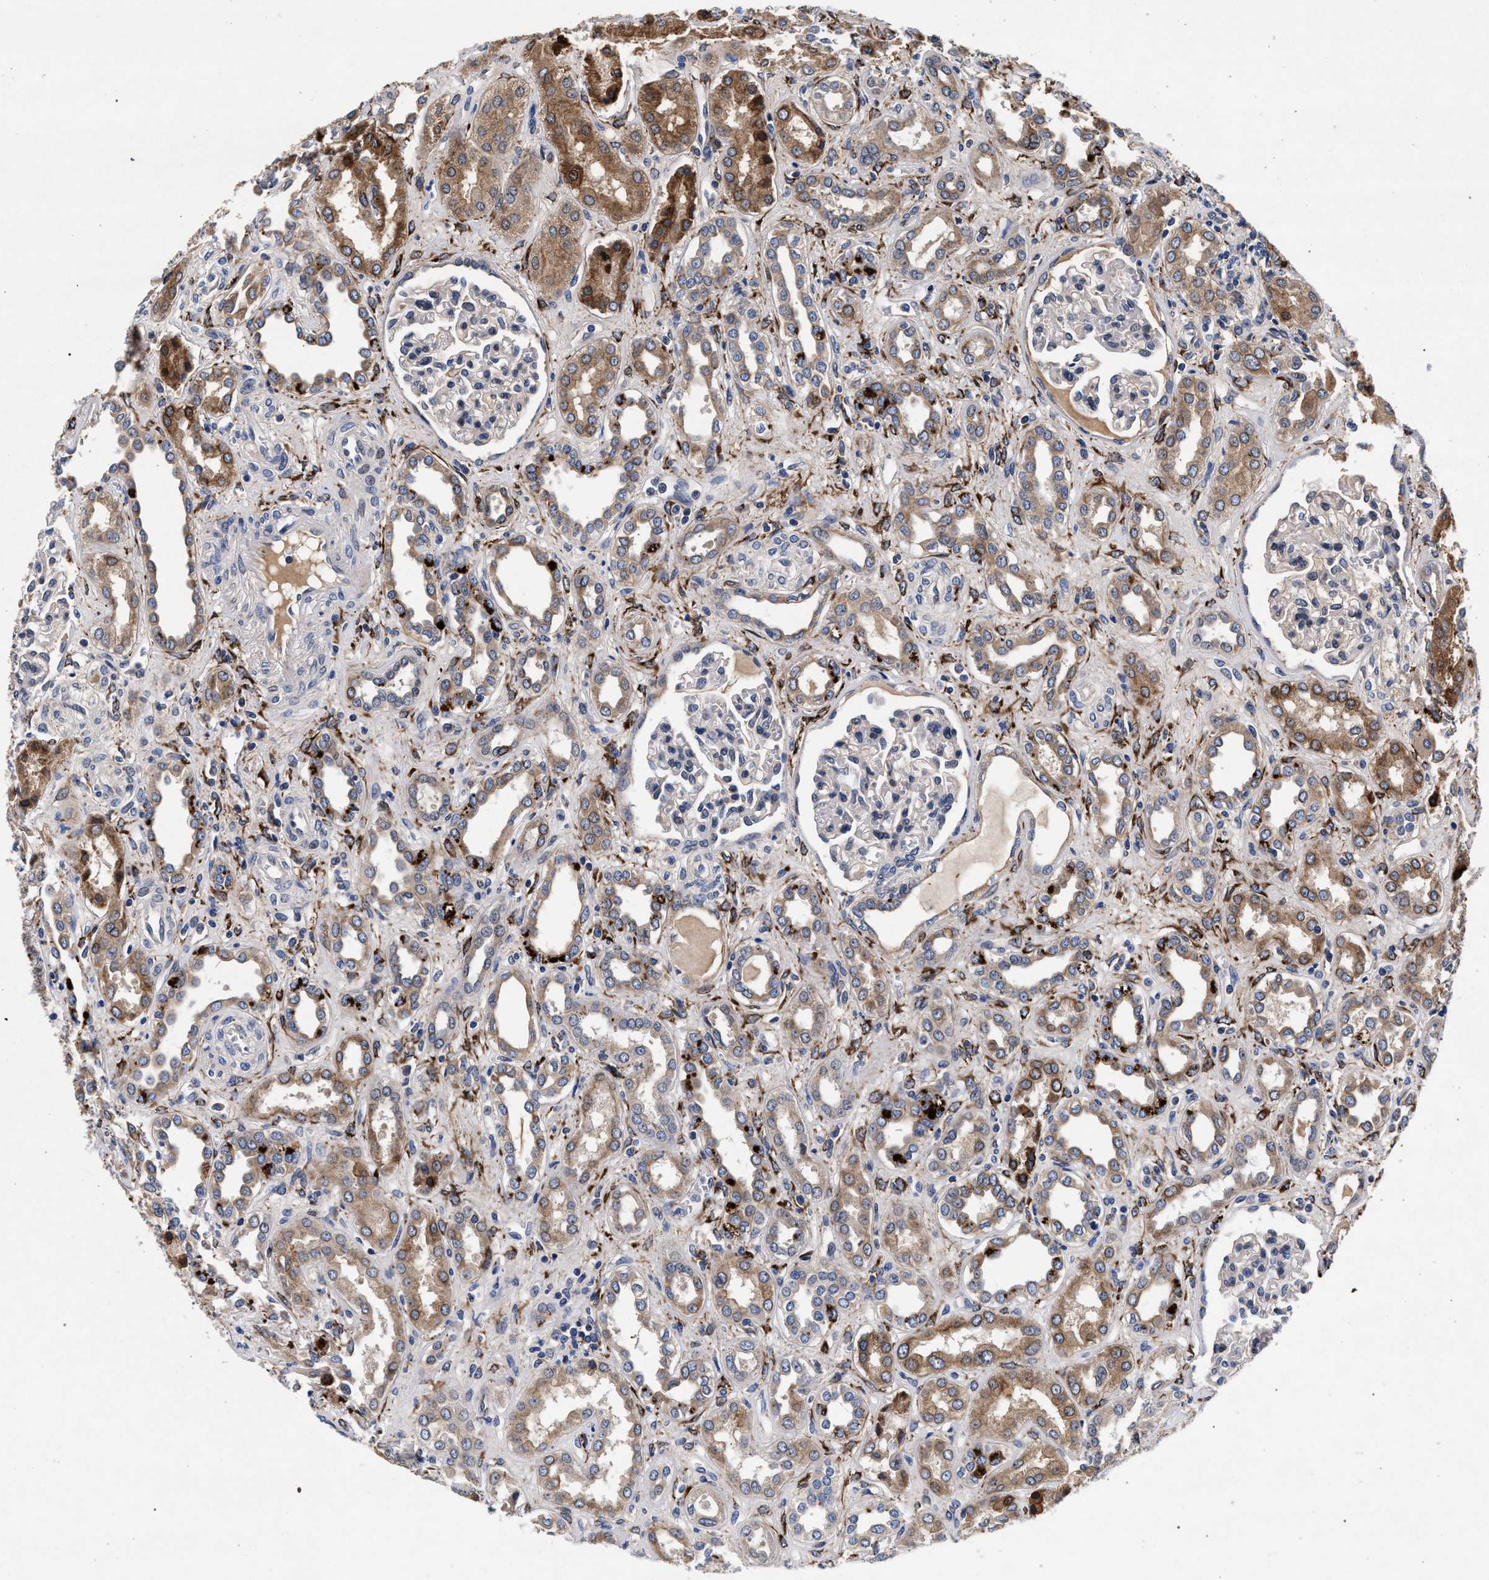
{"staining": {"intensity": "negative", "quantity": "none", "location": "none"}, "tissue": "kidney", "cell_type": "Cells in glomeruli", "image_type": "normal", "snomed": [{"axis": "morphology", "description": "Normal tissue, NOS"}, {"axis": "topography", "description": "Kidney"}], "caption": "The micrograph shows no significant staining in cells in glomeruli of kidney. (Brightfield microscopy of DAB (3,3'-diaminobenzidine) IHC at high magnification).", "gene": "NEK7", "patient": {"sex": "male", "age": 59}}